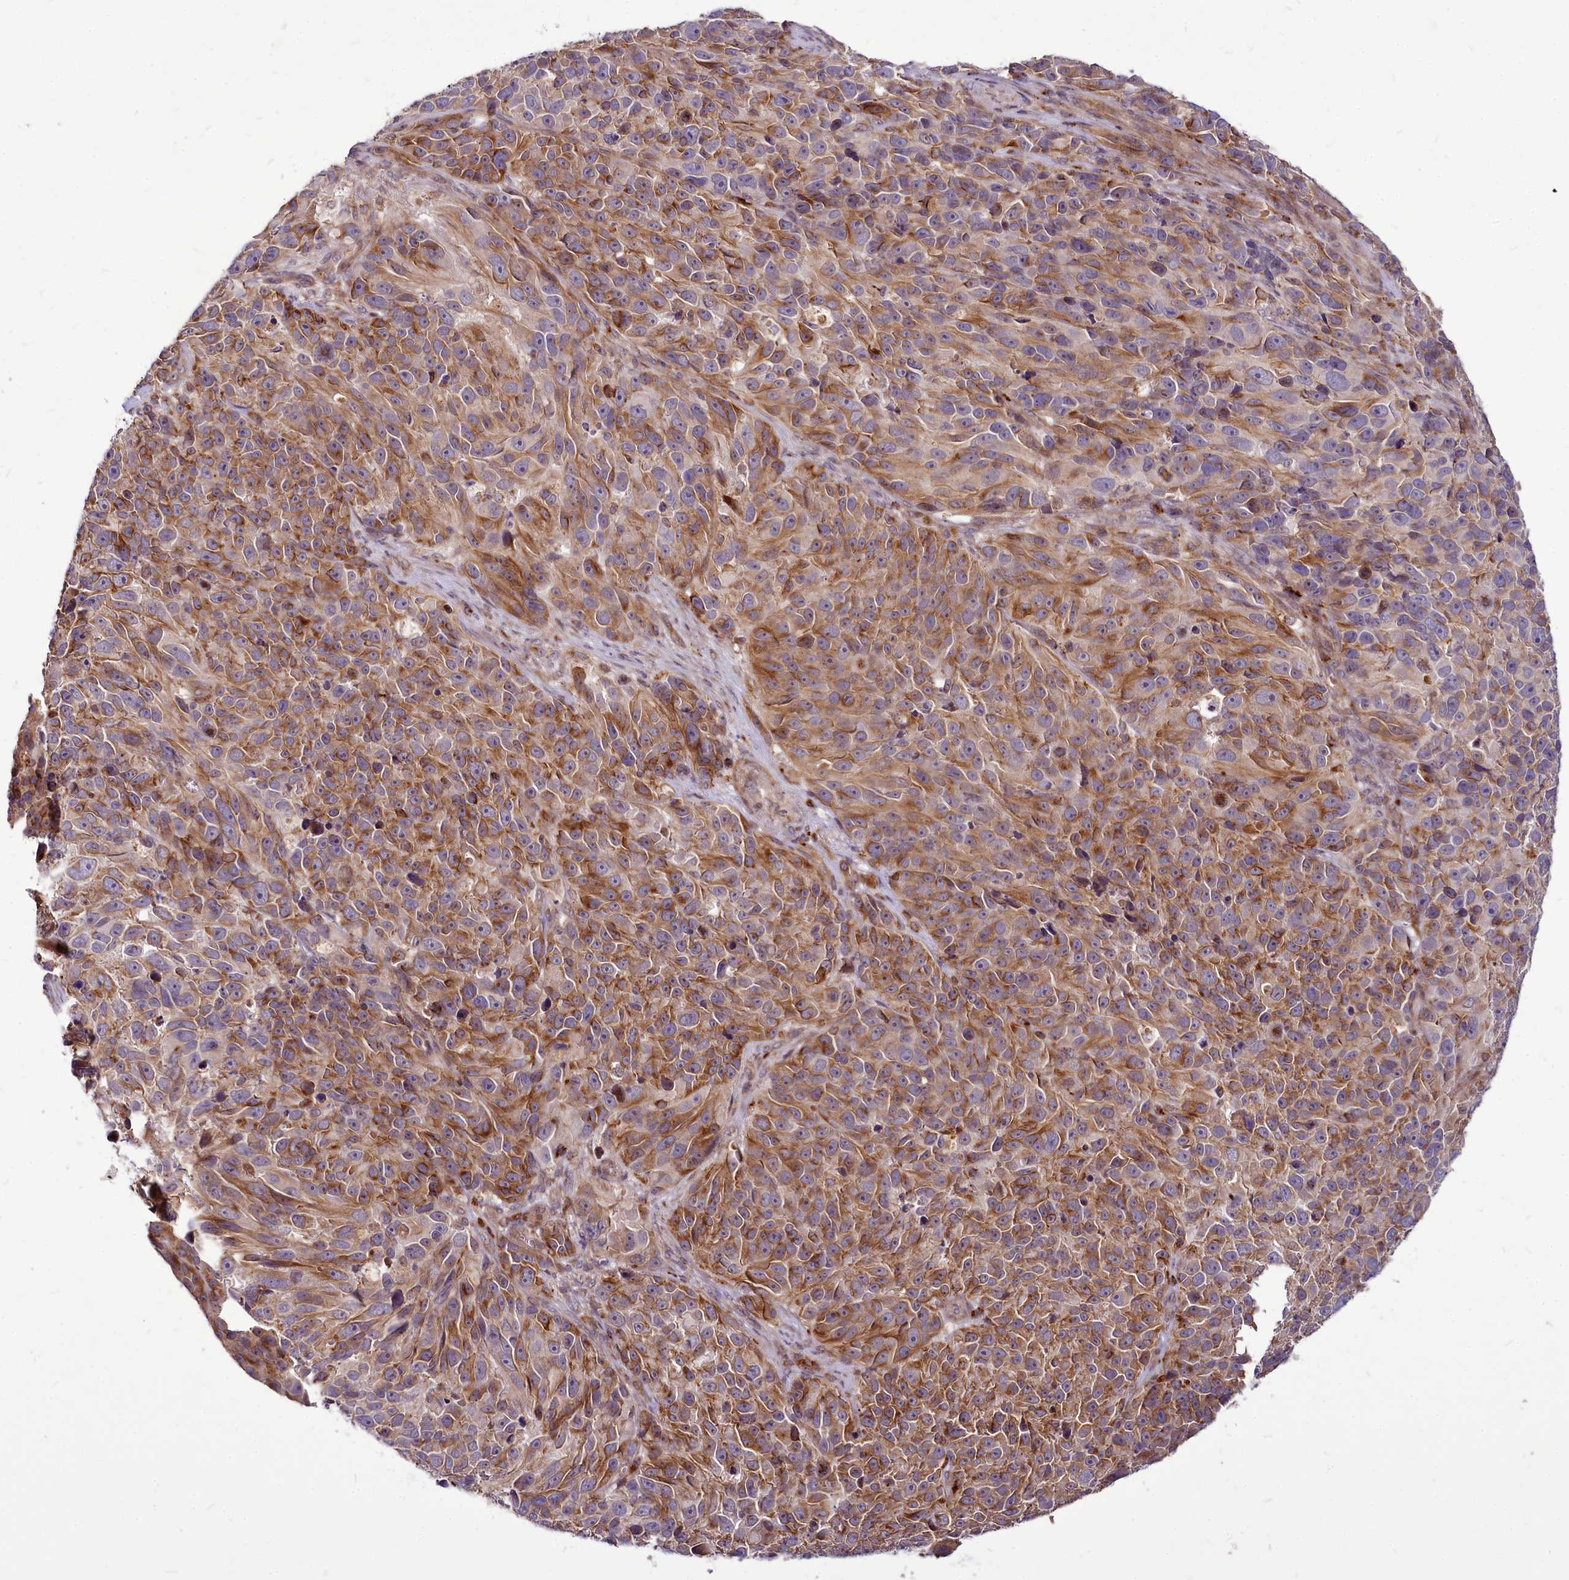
{"staining": {"intensity": "moderate", "quantity": ">75%", "location": "cytoplasmic/membranous"}, "tissue": "melanoma", "cell_type": "Tumor cells", "image_type": "cancer", "snomed": [{"axis": "morphology", "description": "Malignant melanoma, NOS"}, {"axis": "topography", "description": "Skin"}], "caption": "Malignant melanoma stained with immunohistochemistry (IHC) reveals moderate cytoplasmic/membranous staining in approximately >75% of tumor cells. Immunohistochemistry (ihc) stains the protein of interest in brown and the nuclei are stained blue.", "gene": "C11orf86", "patient": {"sex": "male", "age": 84}}